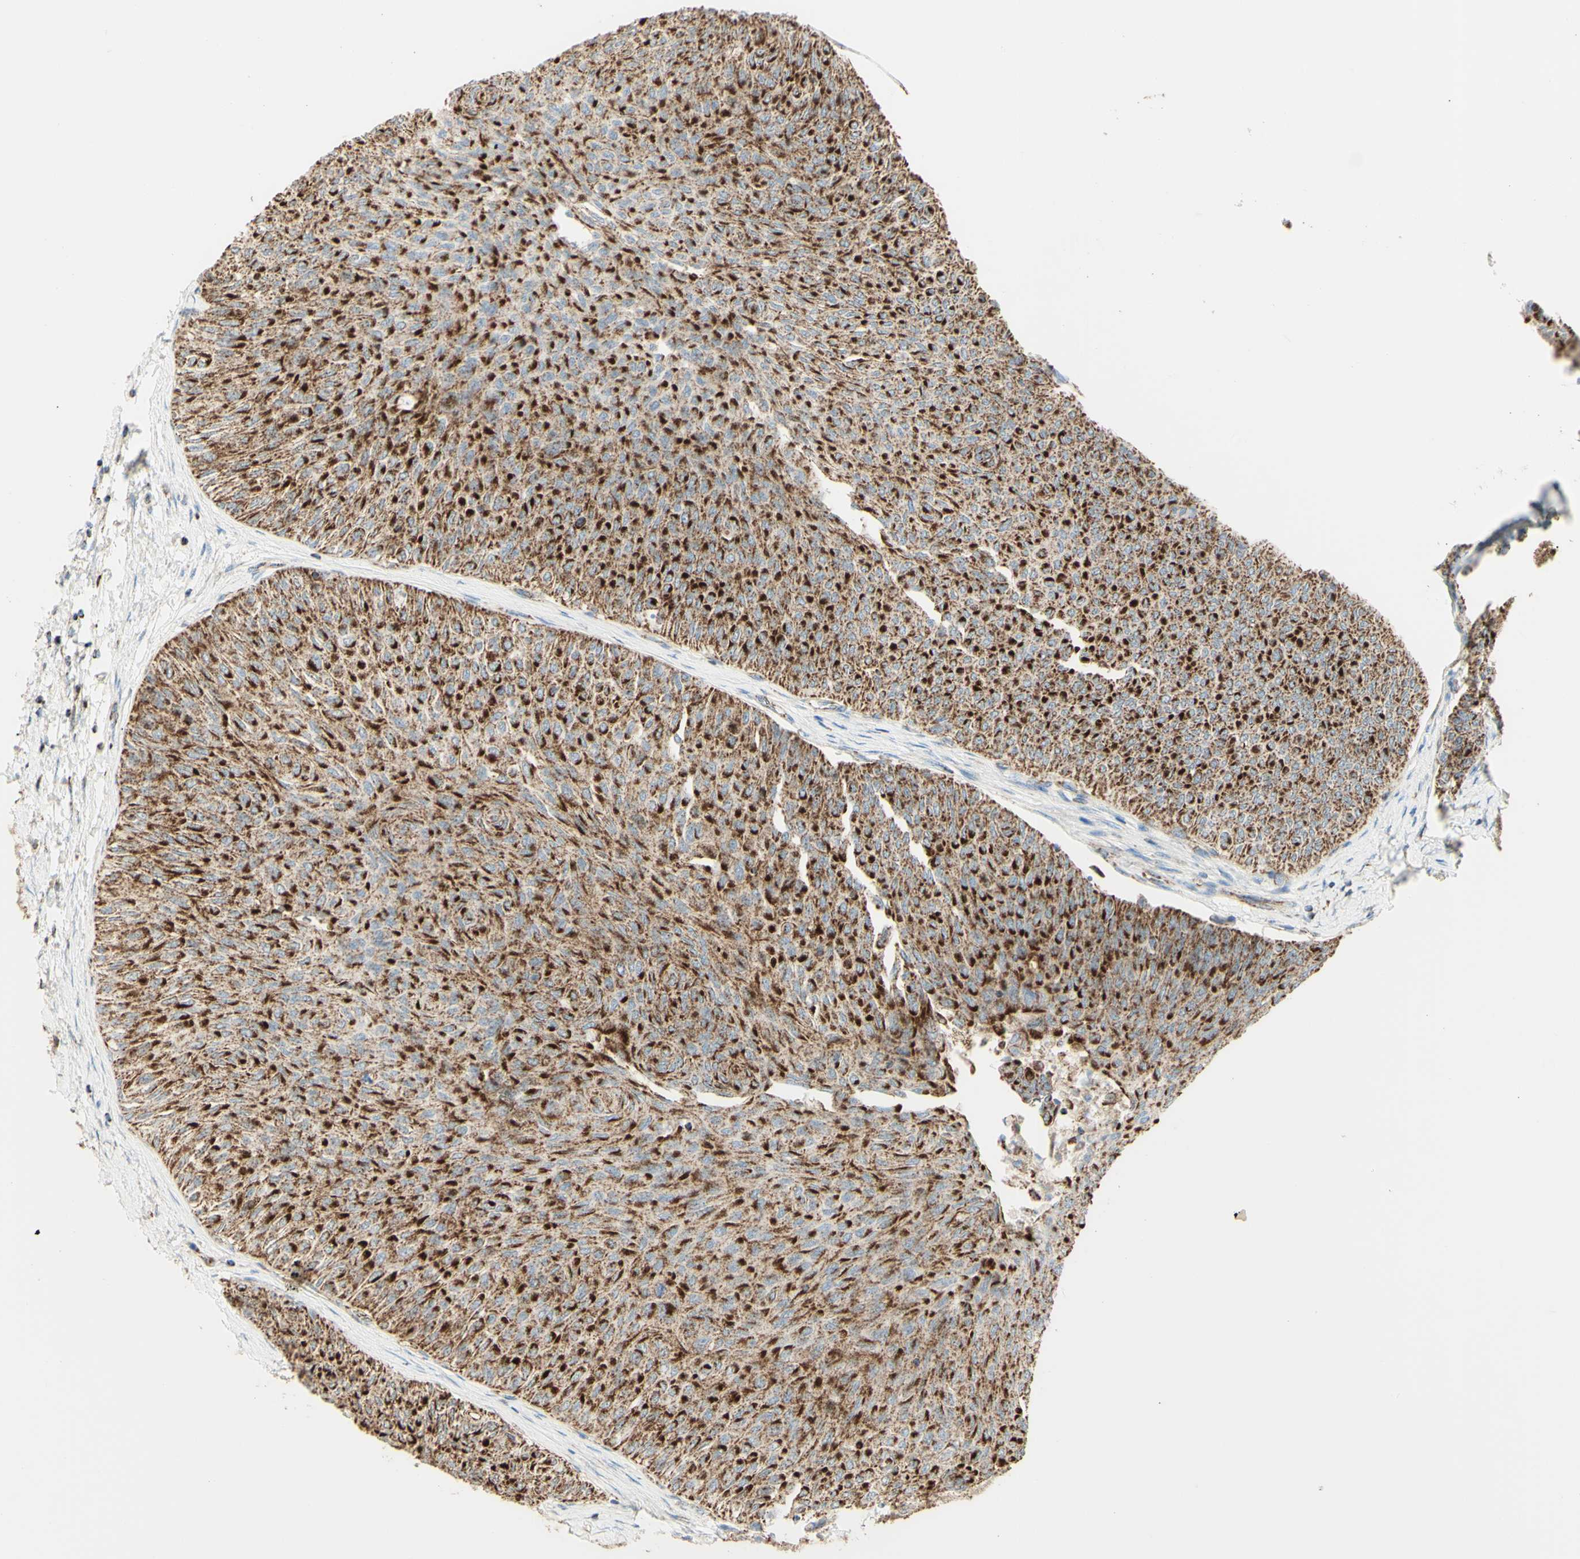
{"staining": {"intensity": "strong", "quantity": ">75%", "location": "cytoplasmic/membranous"}, "tissue": "urothelial cancer", "cell_type": "Tumor cells", "image_type": "cancer", "snomed": [{"axis": "morphology", "description": "Urothelial carcinoma, Low grade"}, {"axis": "topography", "description": "Urinary bladder"}], "caption": "Human urothelial cancer stained with a protein marker reveals strong staining in tumor cells.", "gene": "LETM1", "patient": {"sex": "male", "age": 78}}